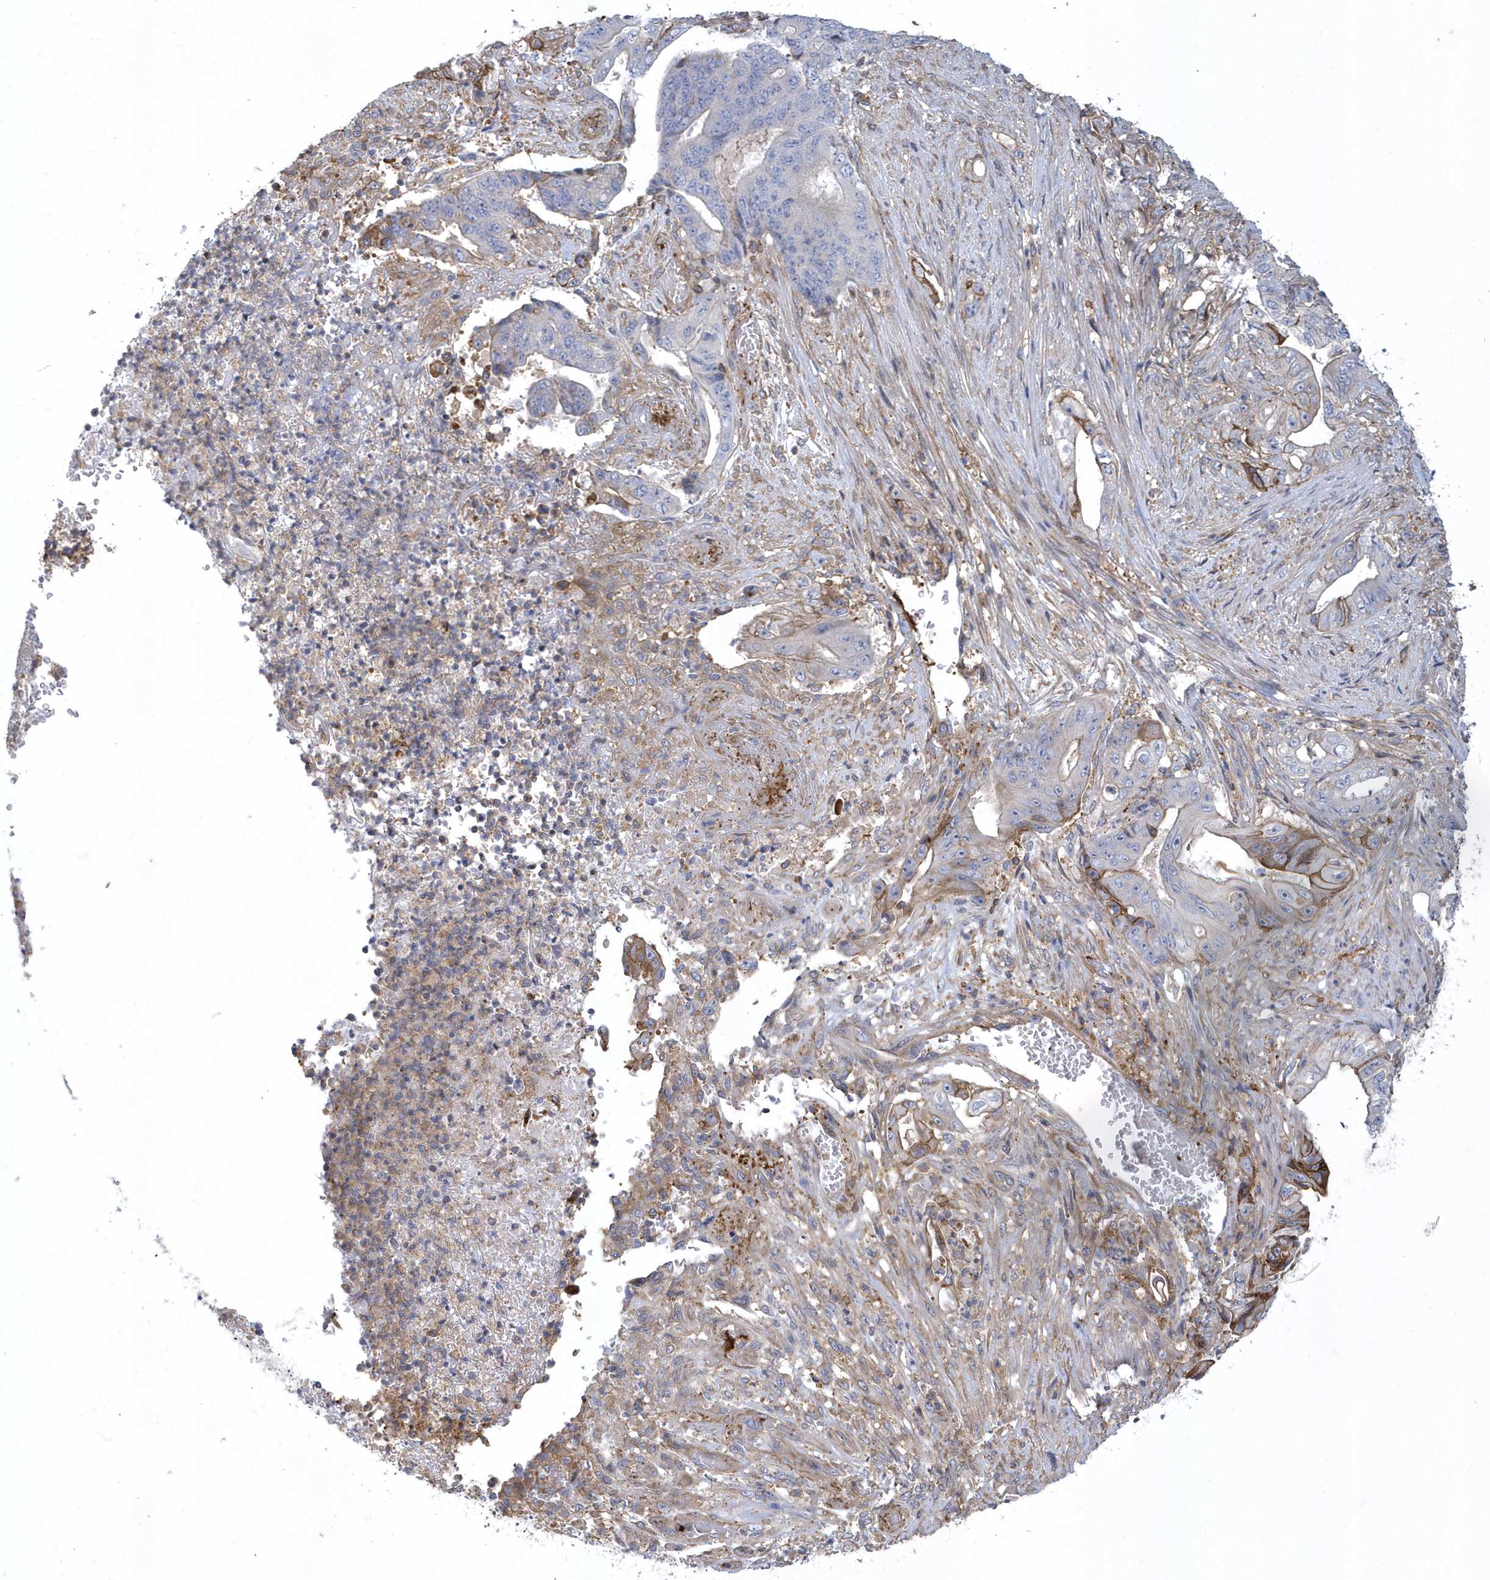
{"staining": {"intensity": "moderate", "quantity": "<25%", "location": "cytoplasmic/membranous"}, "tissue": "stomach cancer", "cell_type": "Tumor cells", "image_type": "cancer", "snomed": [{"axis": "morphology", "description": "Adenocarcinoma, NOS"}, {"axis": "topography", "description": "Stomach"}], "caption": "Protein expression by immunohistochemistry (IHC) demonstrates moderate cytoplasmic/membranous expression in about <25% of tumor cells in stomach cancer (adenocarcinoma).", "gene": "ARAP2", "patient": {"sex": "female", "age": 73}}